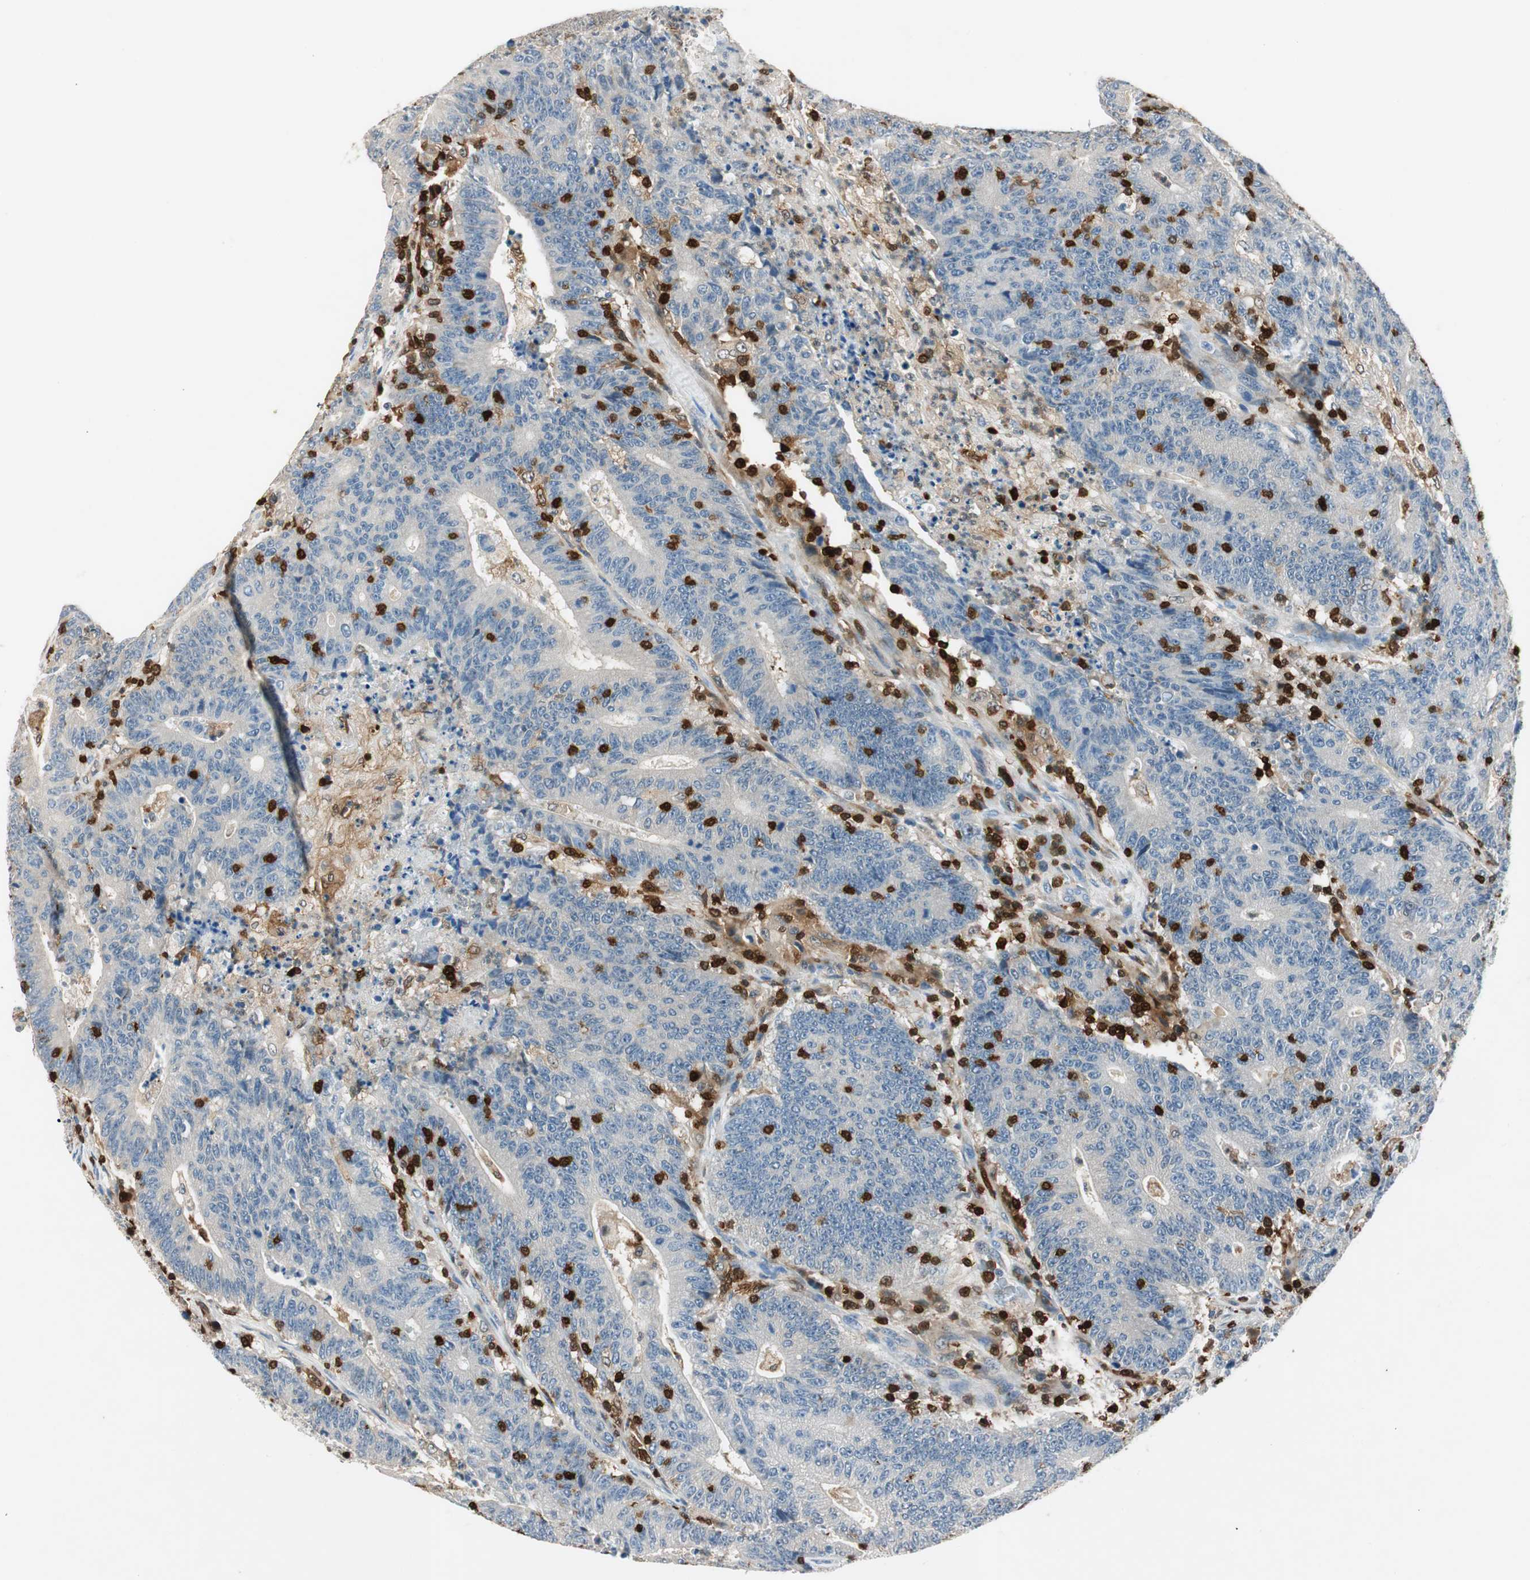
{"staining": {"intensity": "negative", "quantity": "none", "location": "none"}, "tissue": "colorectal cancer", "cell_type": "Tumor cells", "image_type": "cancer", "snomed": [{"axis": "morphology", "description": "Normal tissue, NOS"}, {"axis": "morphology", "description": "Adenocarcinoma, NOS"}, {"axis": "topography", "description": "Colon"}], "caption": "Tumor cells are negative for protein expression in human colorectal cancer. Nuclei are stained in blue.", "gene": "COTL1", "patient": {"sex": "female", "age": 75}}